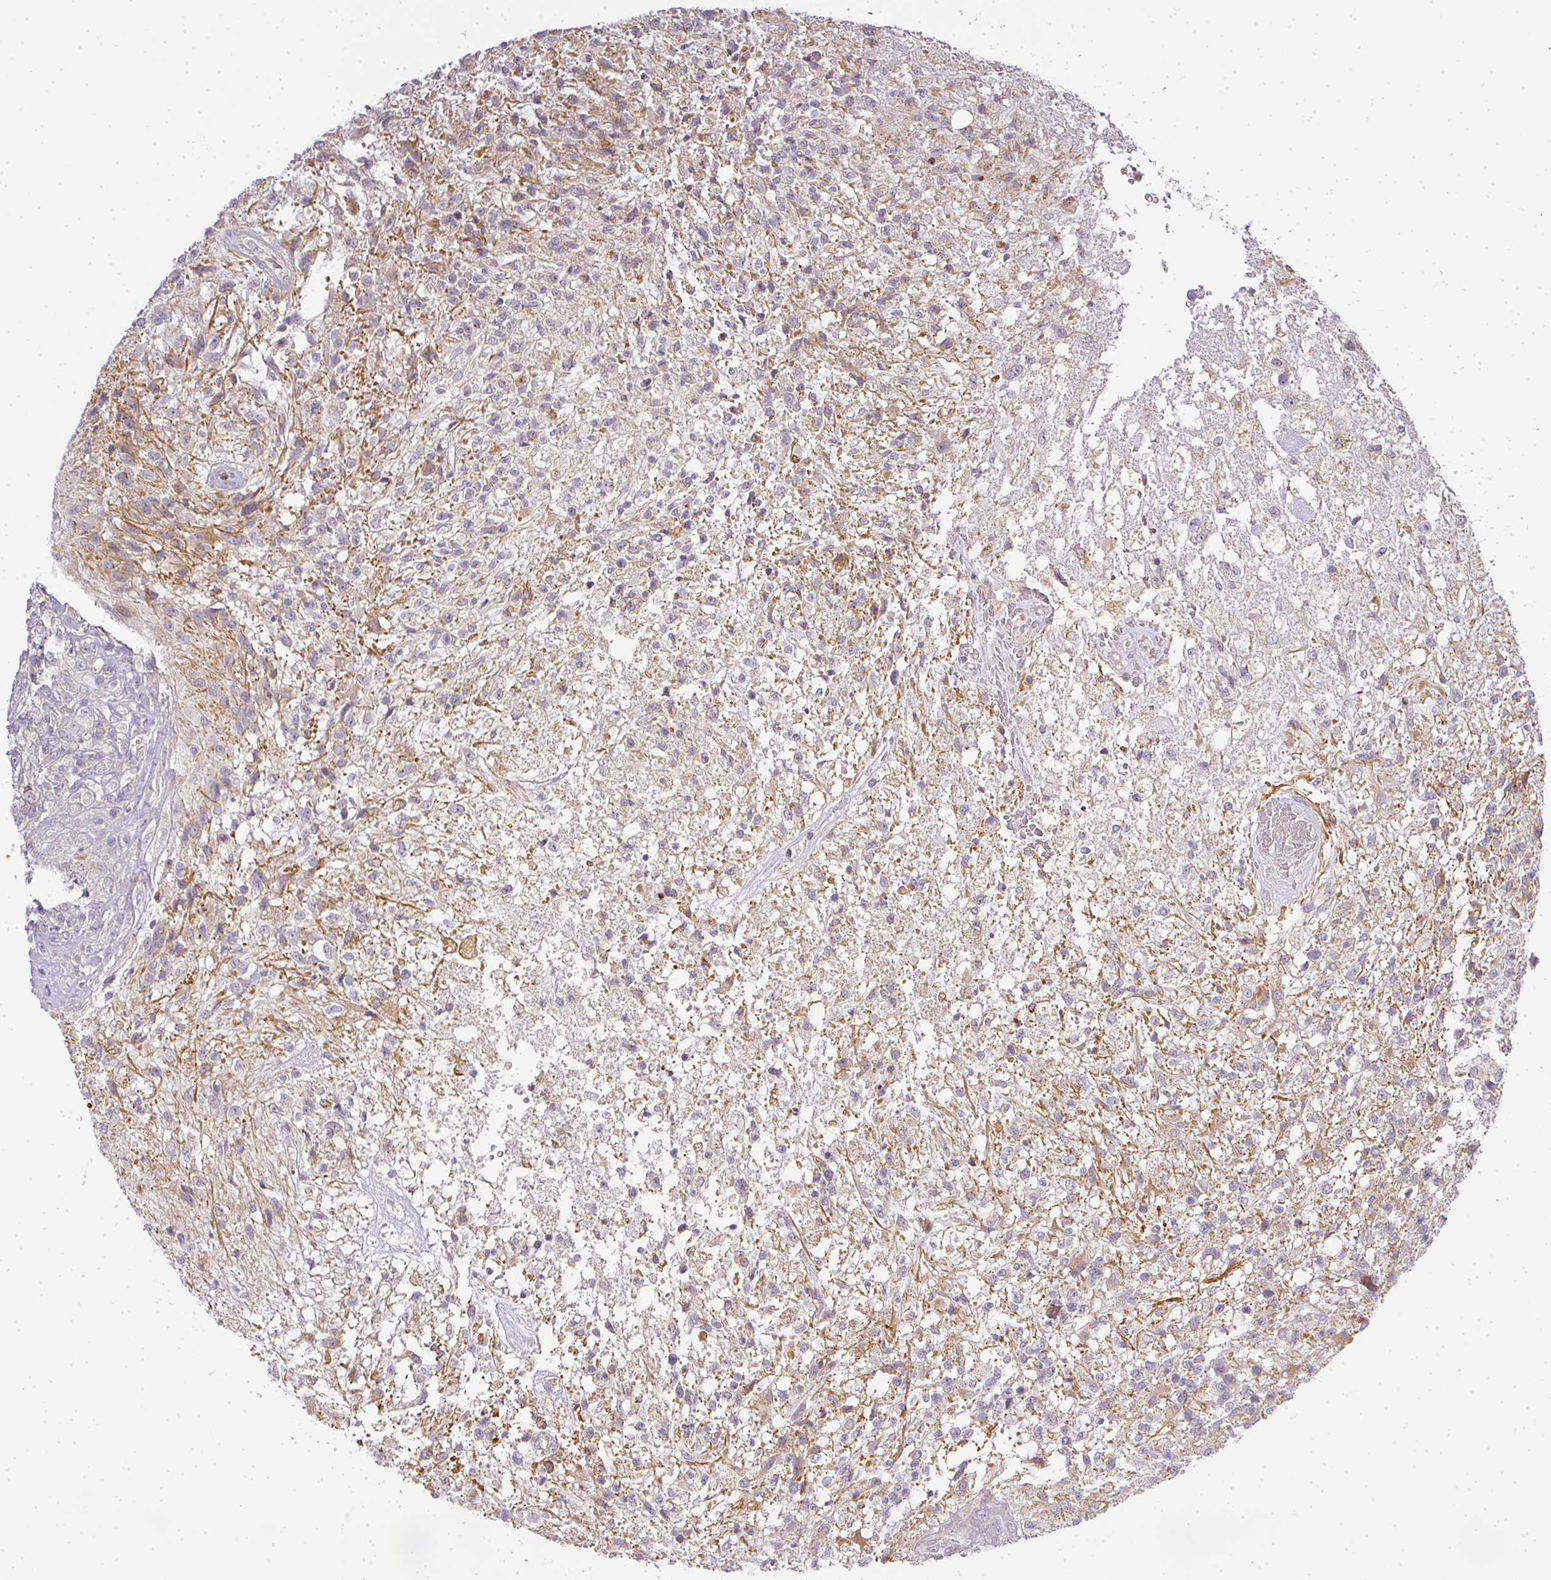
{"staining": {"intensity": "weak", "quantity": "<25%", "location": "cytoplasmic/membranous"}, "tissue": "glioma", "cell_type": "Tumor cells", "image_type": "cancer", "snomed": [{"axis": "morphology", "description": "Glioma, malignant, High grade"}, {"axis": "topography", "description": "Brain"}], "caption": "Immunohistochemistry image of neoplastic tissue: human high-grade glioma (malignant) stained with DAB (3,3'-diaminobenzidine) demonstrates no significant protein expression in tumor cells.", "gene": "MED19", "patient": {"sex": "male", "age": 56}}